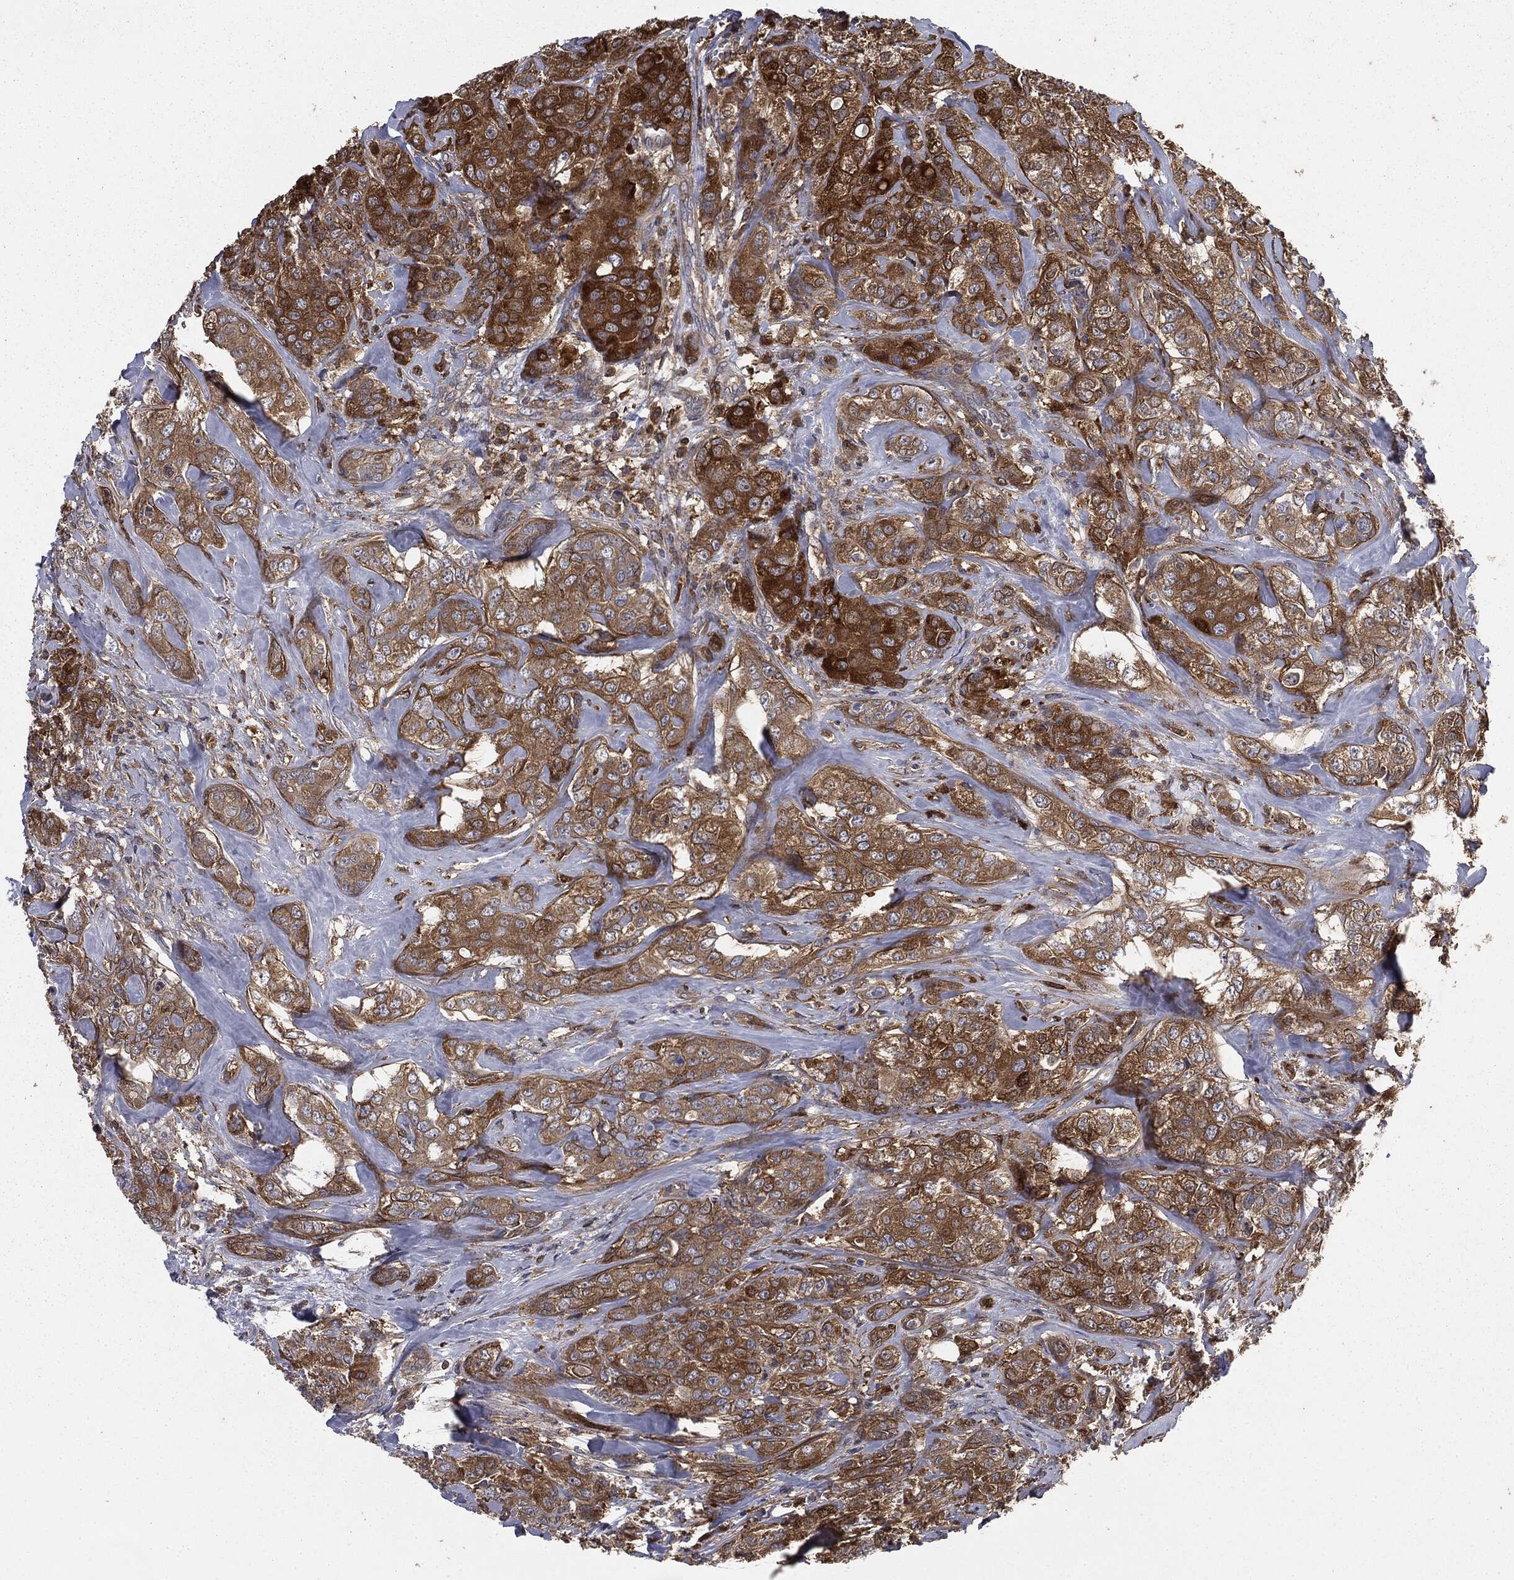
{"staining": {"intensity": "strong", "quantity": ">75%", "location": "cytoplasmic/membranous"}, "tissue": "breast cancer", "cell_type": "Tumor cells", "image_type": "cancer", "snomed": [{"axis": "morphology", "description": "Normal tissue, NOS"}, {"axis": "morphology", "description": "Duct carcinoma"}, {"axis": "topography", "description": "Breast"}], "caption": "IHC micrograph of breast infiltrating ductal carcinoma stained for a protein (brown), which reveals high levels of strong cytoplasmic/membranous staining in approximately >75% of tumor cells.", "gene": "GNB5", "patient": {"sex": "female", "age": 43}}